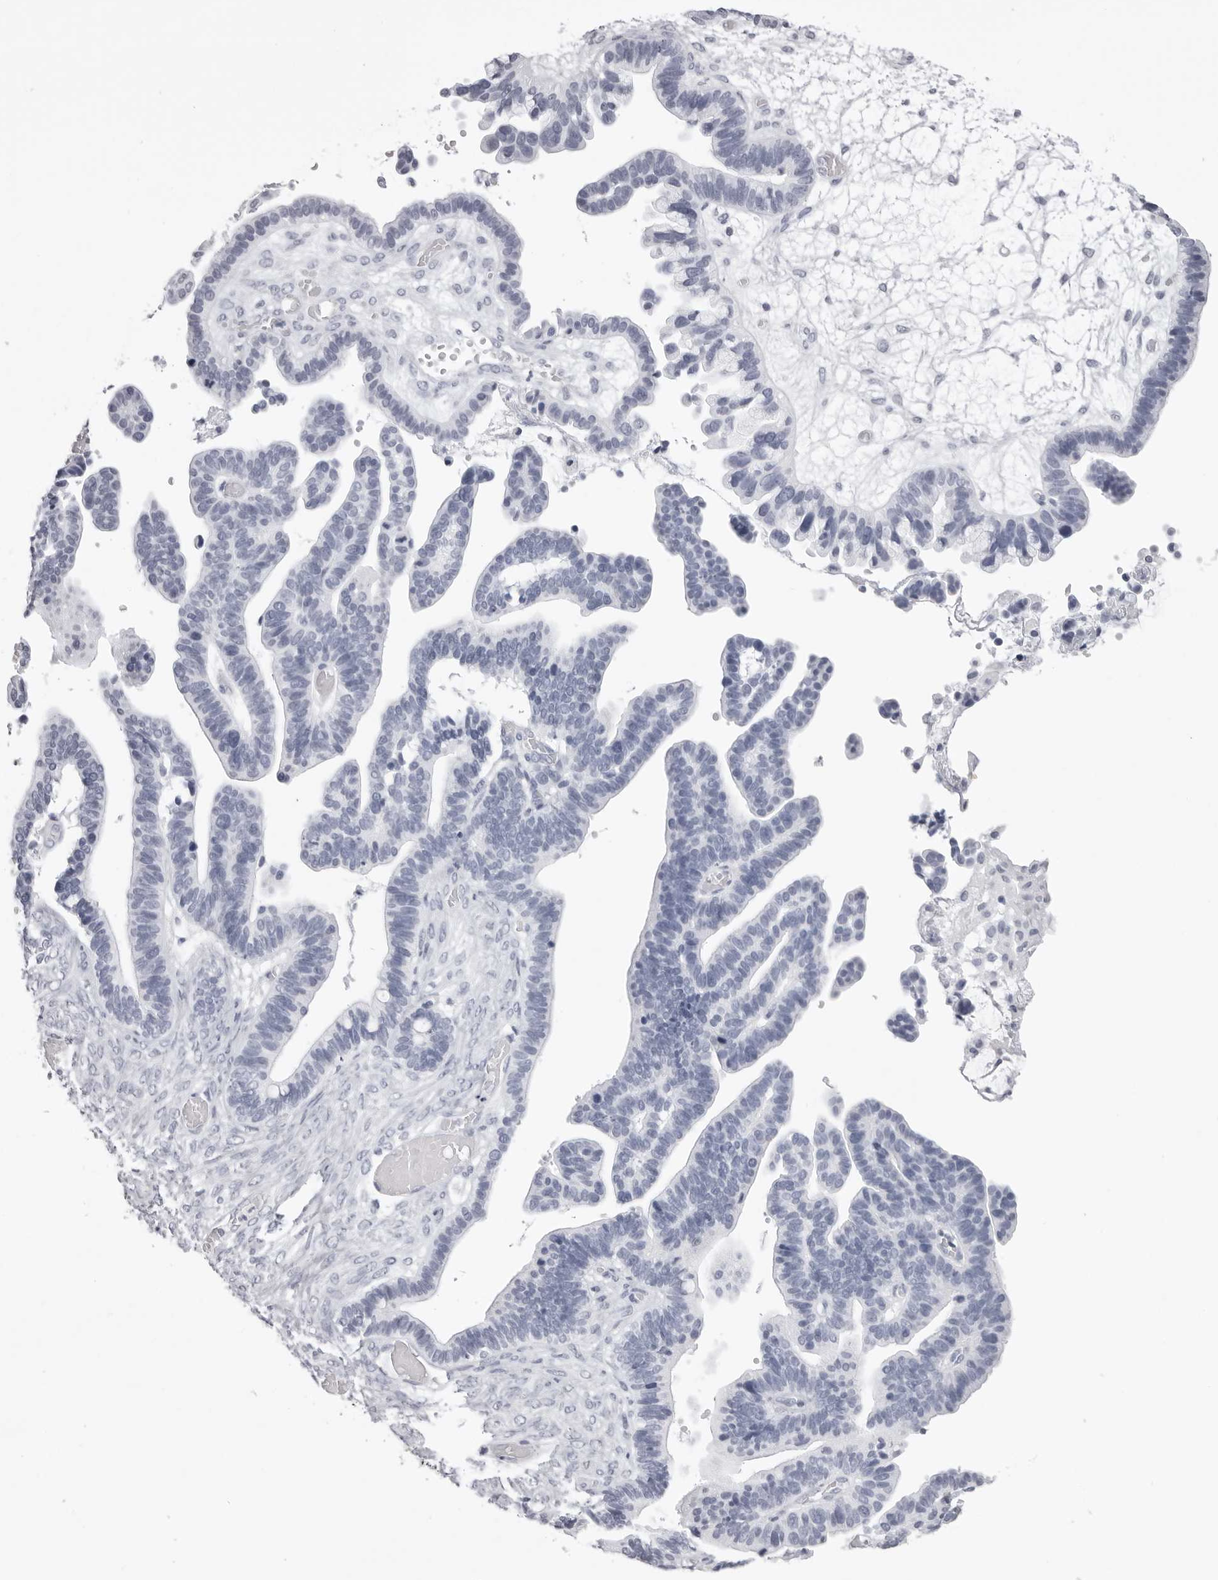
{"staining": {"intensity": "negative", "quantity": "none", "location": "none"}, "tissue": "ovarian cancer", "cell_type": "Tumor cells", "image_type": "cancer", "snomed": [{"axis": "morphology", "description": "Cystadenocarcinoma, serous, NOS"}, {"axis": "topography", "description": "Ovary"}], "caption": "This histopathology image is of ovarian cancer (serous cystadenocarcinoma) stained with IHC to label a protein in brown with the nuclei are counter-stained blue. There is no positivity in tumor cells.", "gene": "CST1", "patient": {"sex": "female", "age": 56}}